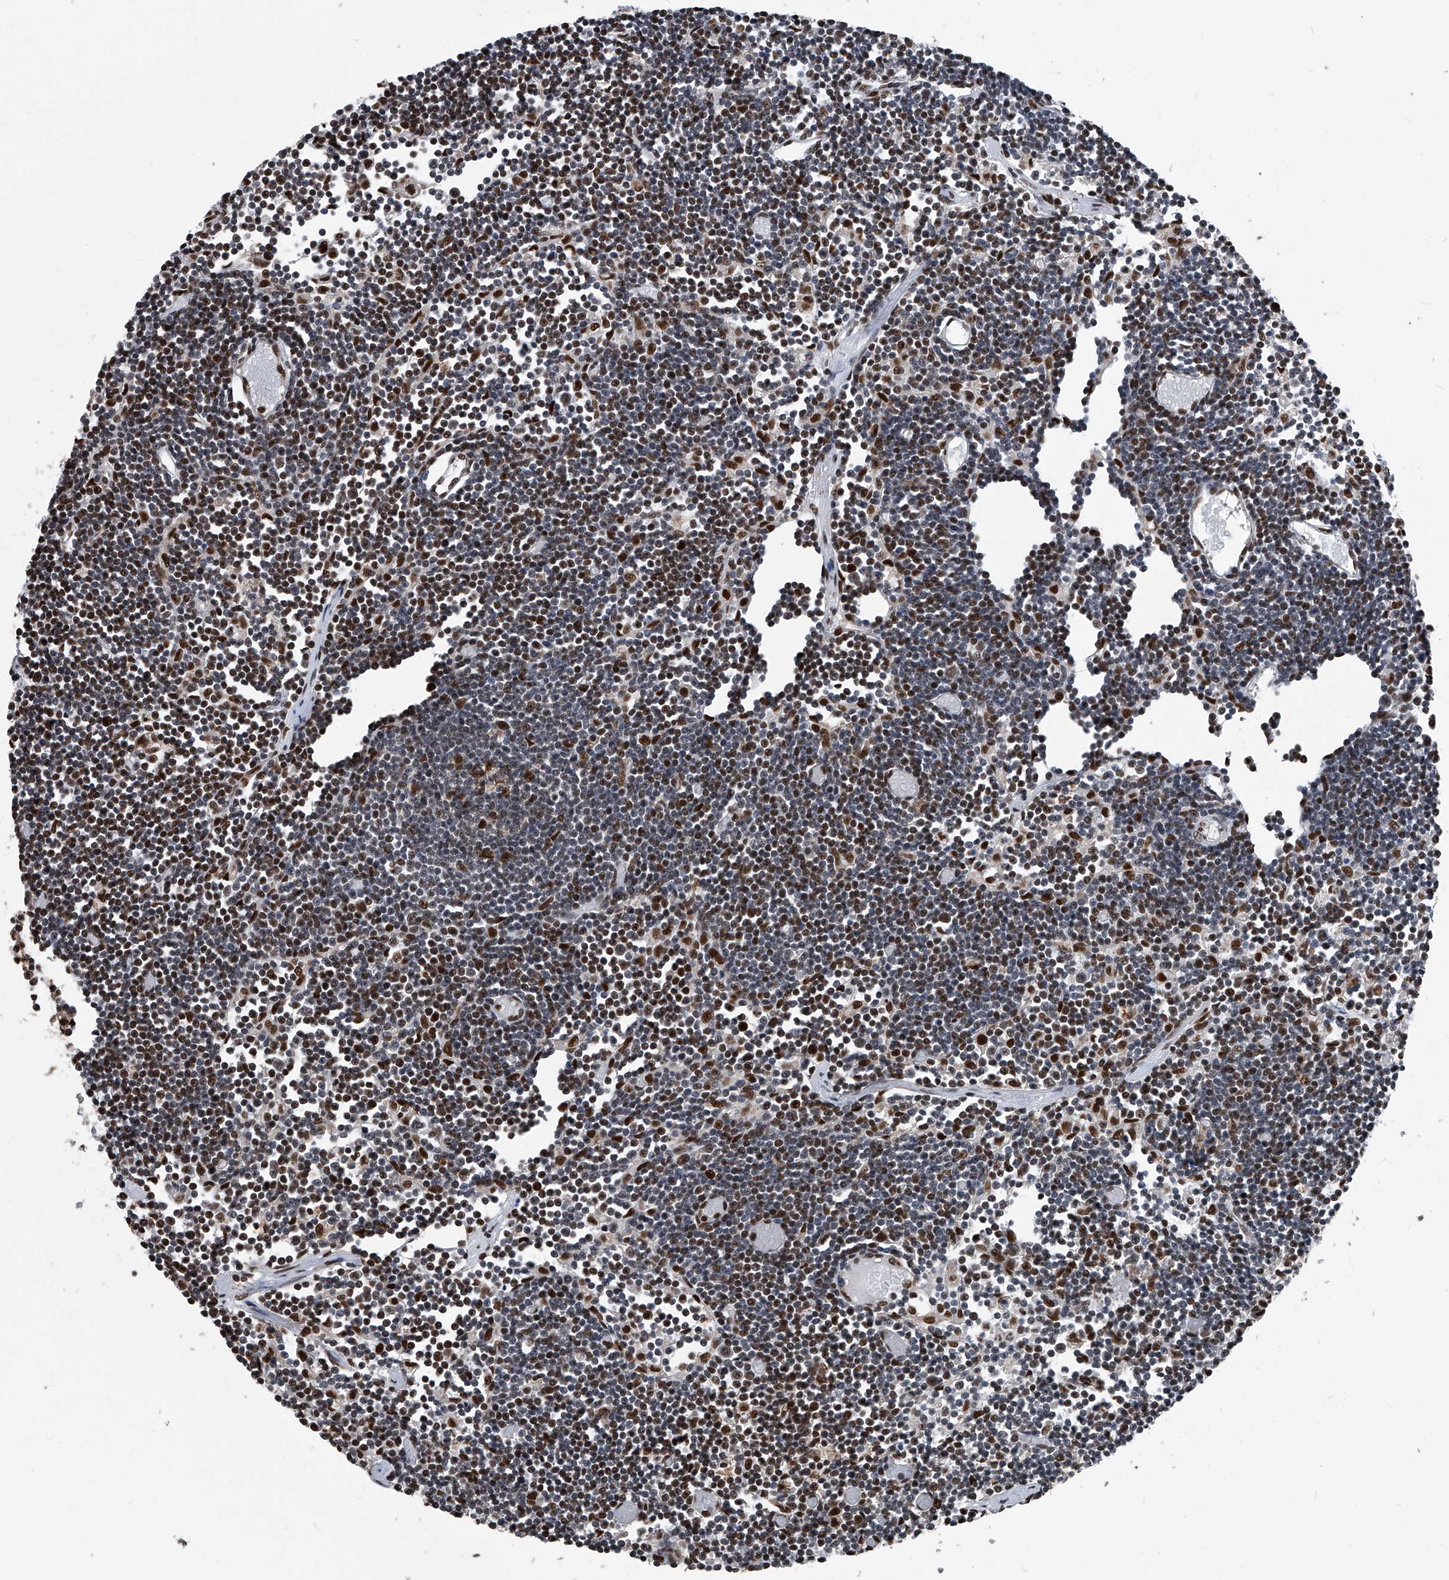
{"staining": {"intensity": "strong", "quantity": "25%-75%", "location": "nuclear"}, "tissue": "lymph node", "cell_type": "Germinal center cells", "image_type": "normal", "snomed": [{"axis": "morphology", "description": "Normal tissue, NOS"}, {"axis": "topography", "description": "Lymph node"}], "caption": "Lymph node was stained to show a protein in brown. There is high levels of strong nuclear staining in approximately 25%-75% of germinal center cells. The staining was performed using DAB (3,3'-diaminobenzidine) to visualize the protein expression in brown, while the nuclei were stained in blue with hematoxylin (Magnification: 20x).", "gene": "FKBP5", "patient": {"sex": "female", "age": 11}}